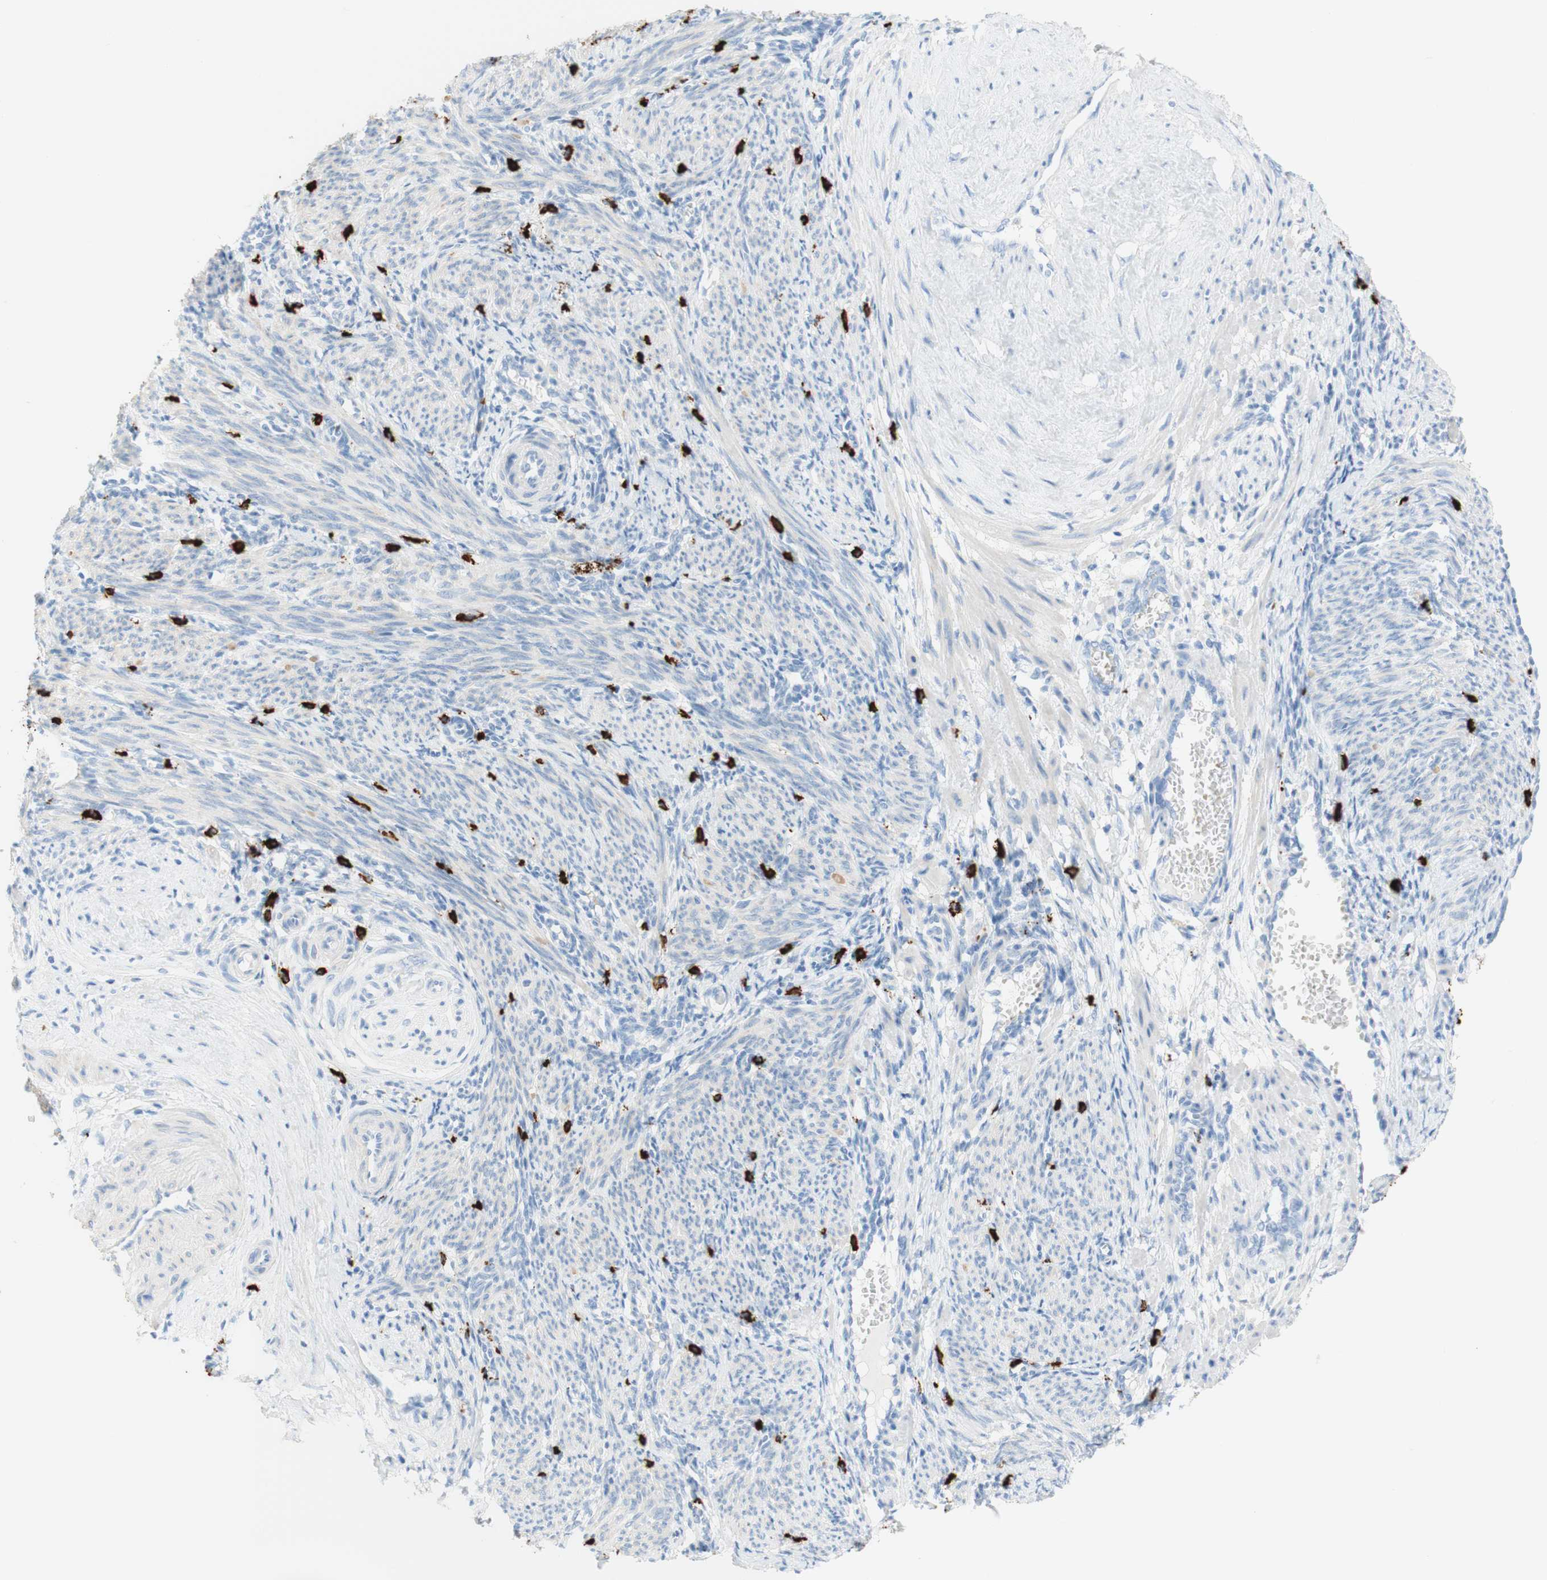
{"staining": {"intensity": "negative", "quantity": "none", "location": "none"}, "tissue": "smooth muscle", "cell_type": "Smooth muscle cells", "image_type": "normal", "snomed": [{"axis": "morphology", "description": "Normal tissue, NOS"}, {"axis": "topography", "description": "Endometrium"}], "caption": "This is a image of immunohistochemistry staining of normal smooth muscle, which shows no positivity in smooth muscle cells.", "gene": "CEACAM1", "patient": {"sex": "female", "age": 33}}